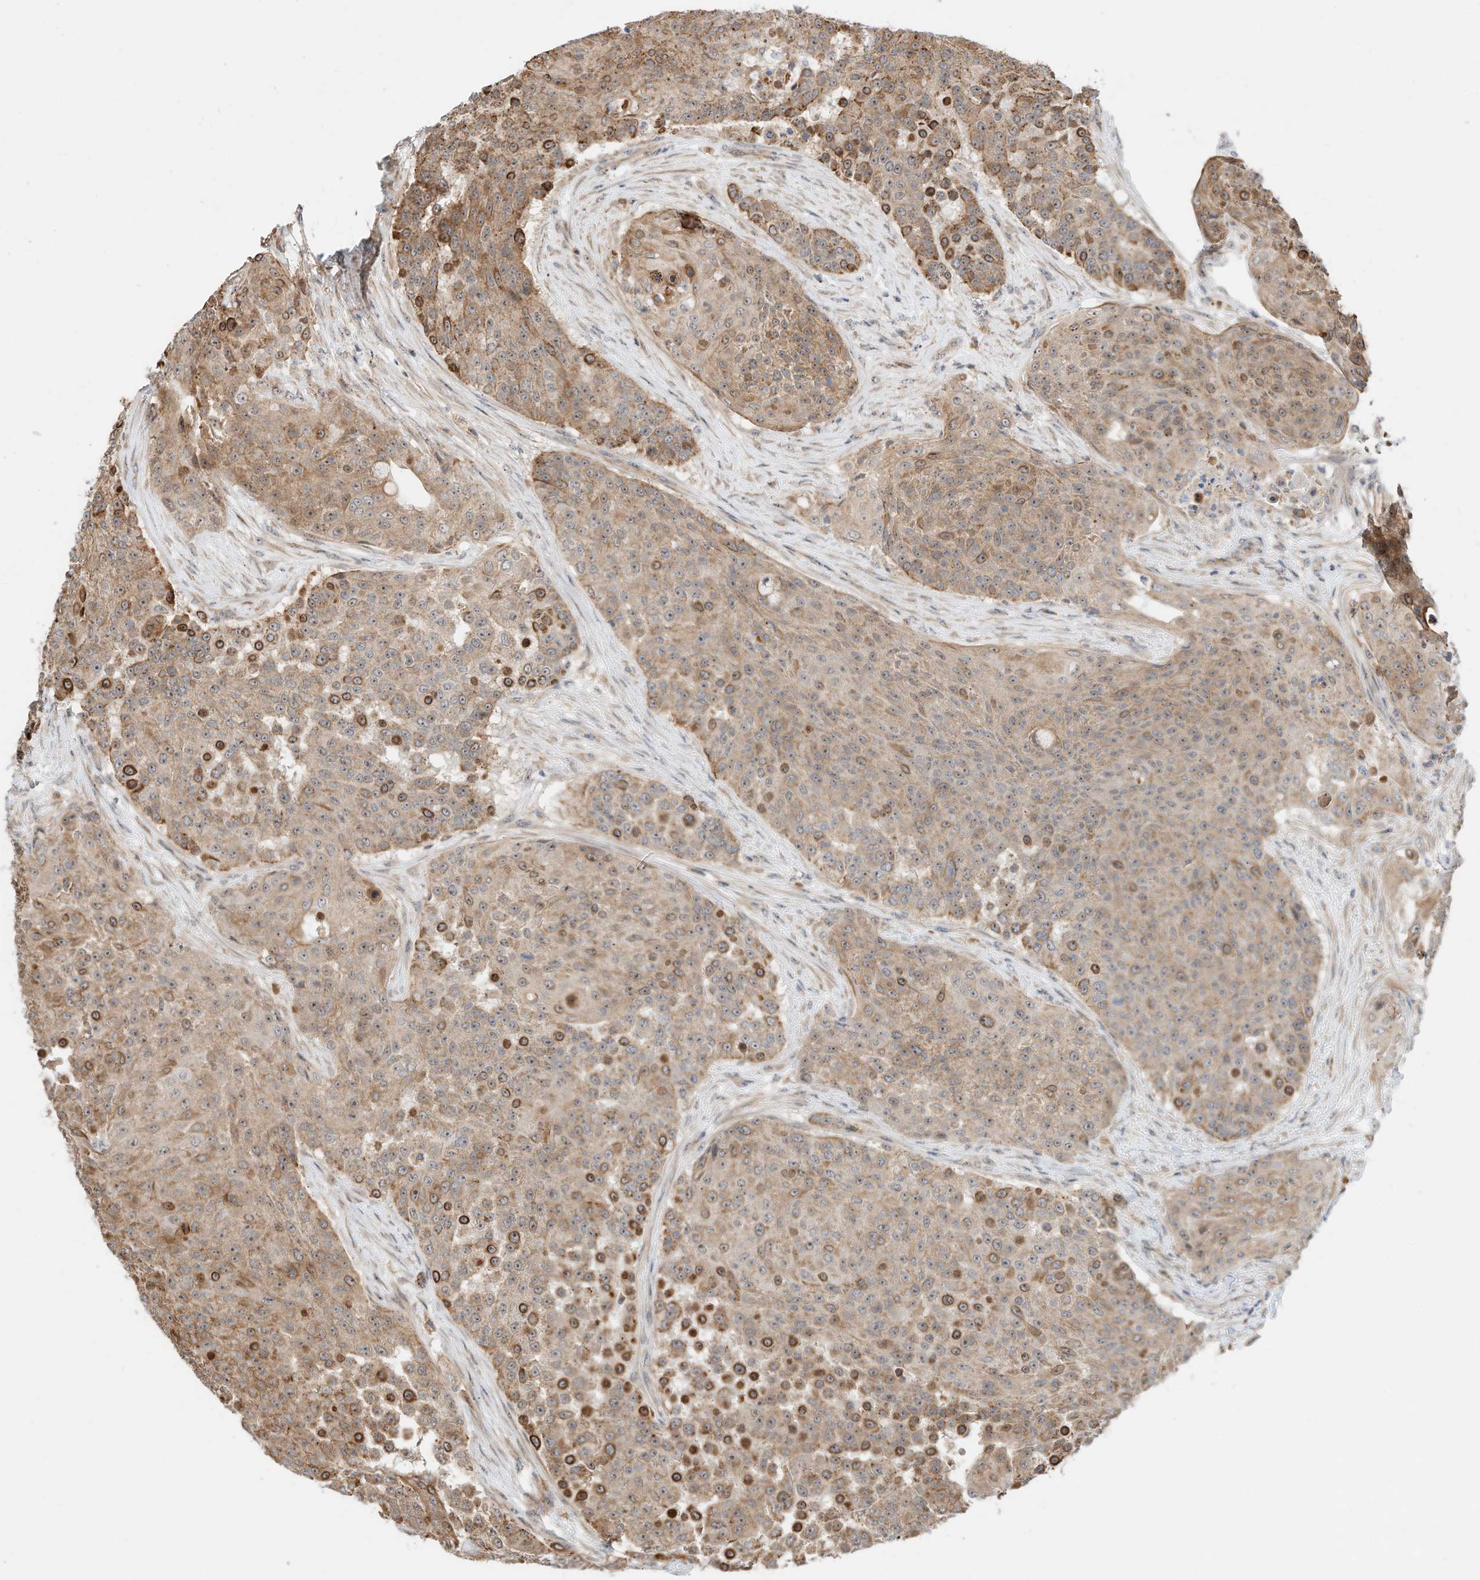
{"staining": {"intensity": "moderate", "quantity": ">75%", "location": "cytoplasmic/membranous"}, "tissue": "urothelial cancer", "cell_type": "Tumor cells", "image_type": "cancer", "snomed": [{"axis": "morphology", "description": "Urothelial carcinoma, High grade"}, {"axis": "topography", "description": "Urinary bladder"}], "caption": "A brown stain shows moderate cytoplasmic/membranous staining of a protein in human high-grade urothelial carcinoma tumor cells.", "gene": "CPAMD8", "patient": {"sex": "female", "age": 63}}